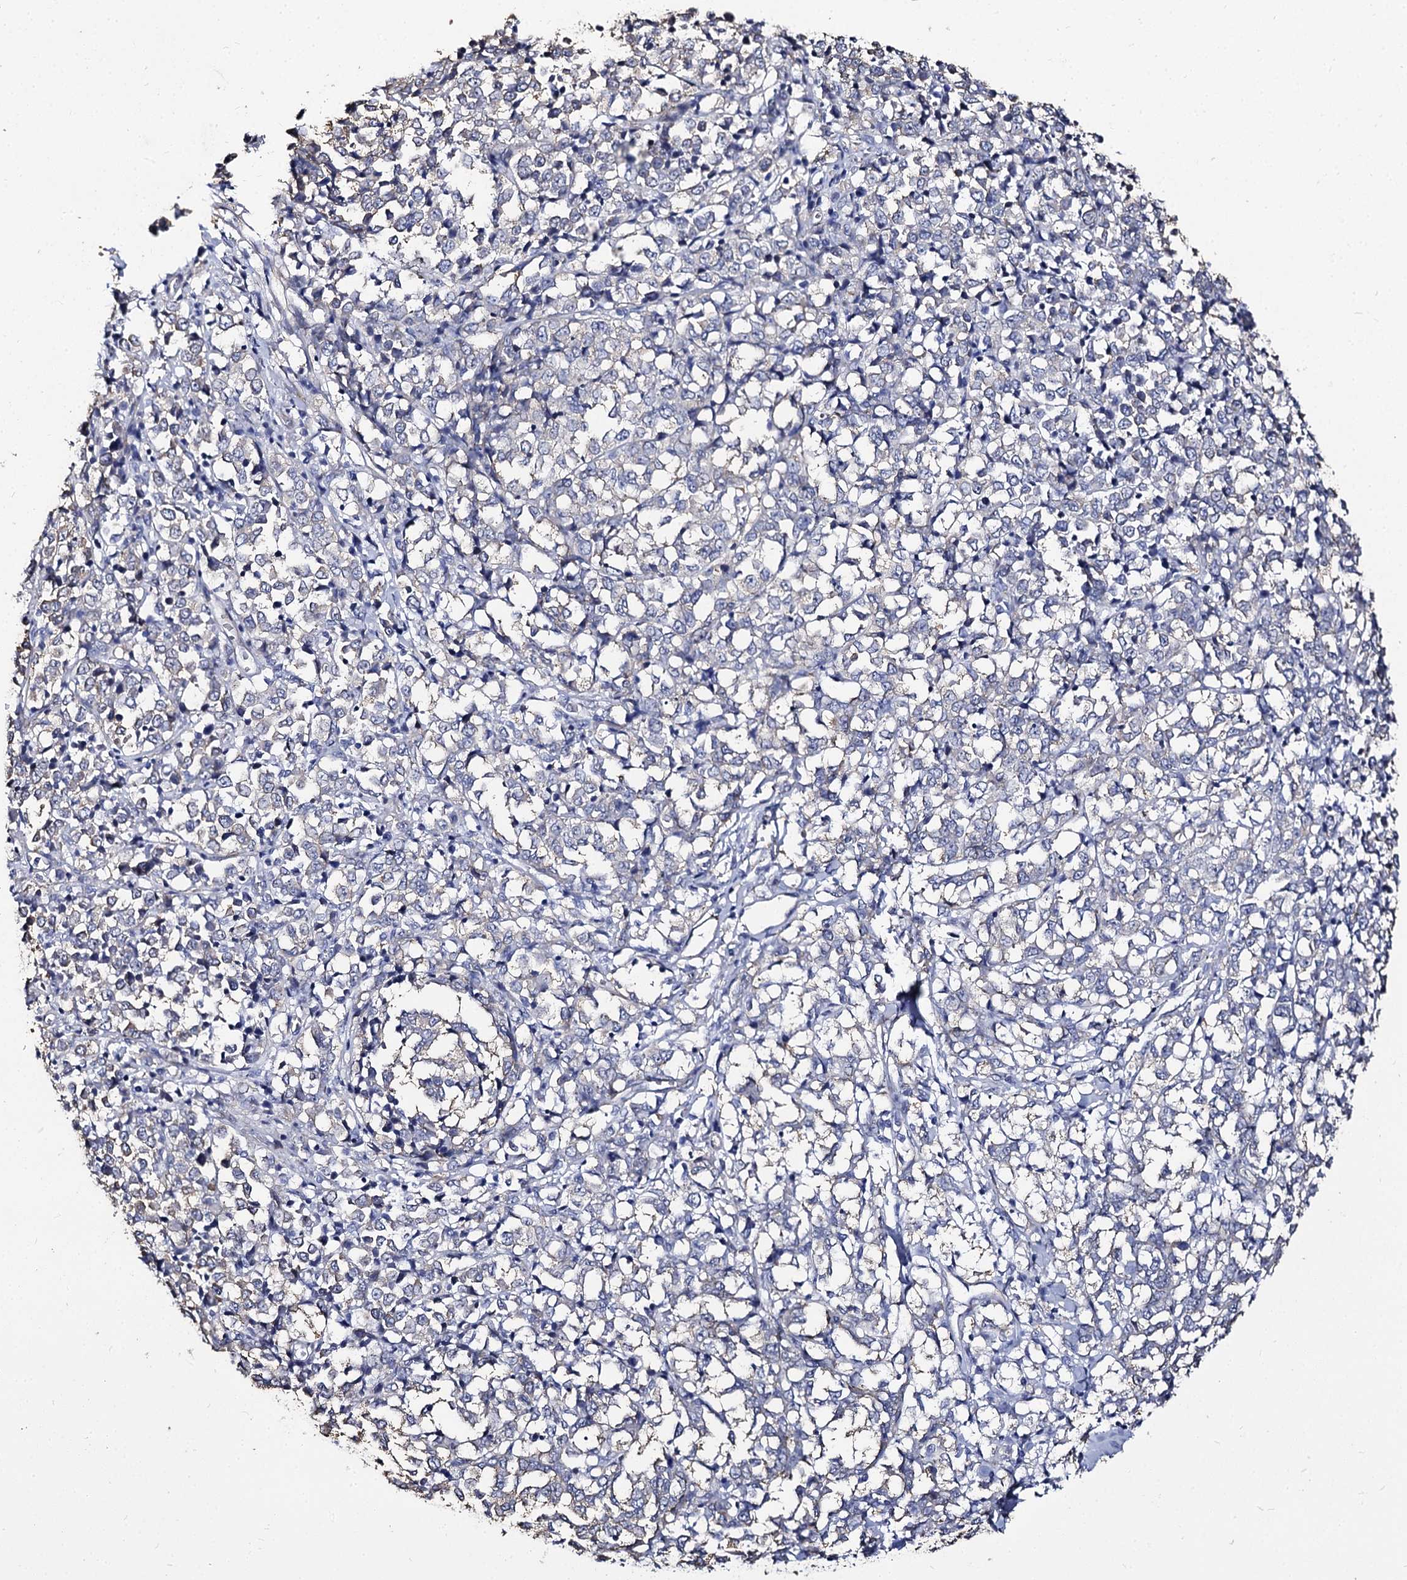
{"staining": {"intensity": "negative", "quantity": "none", "location": "none"}, "tissue": "melanoma", "cell_type": "Tumor cells", "image_type": "cancer", "snomed": [{"axis": "morphology", "description": "Malignant melanoma, NOS"}, {"axis": "topography", "description": "Skin"}], "caption": "This micrograph is of melanoma stained with IHC to label a protein in brown with the nuclei are counter-stained blue. There is no expression in tumor cells.", "gene": "CBFB", "patient": {"sex": "female", "age": 72}}